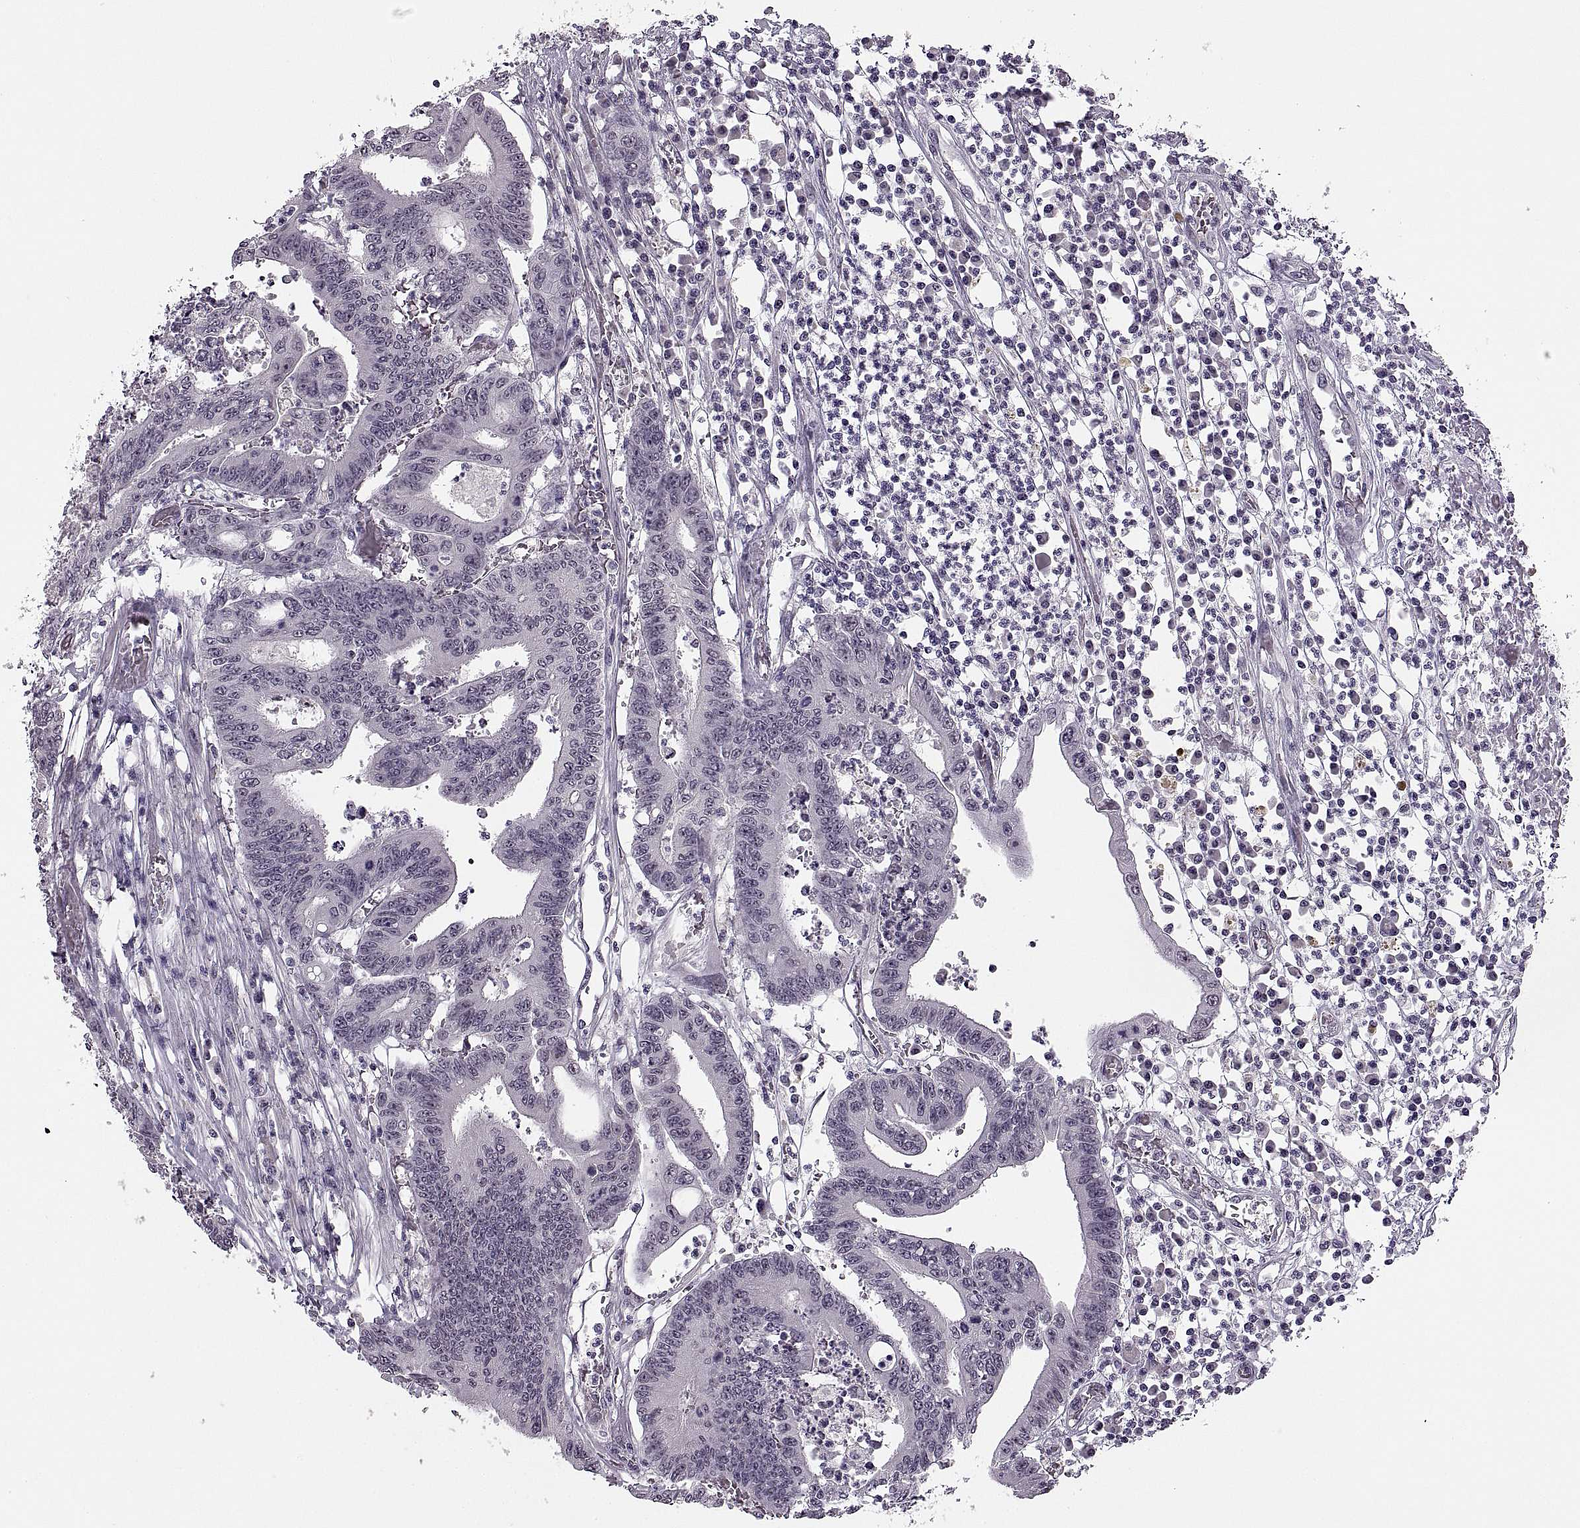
{"staining": {"intensity": "negative", "quantity": "none", "location": "none"}, "tissue": "colorectal cancer", "cell_type": "Tumor cells", "image_type": "cancer", "snomed": [{"axis": "morphology", "description": "Adenocarcinoma, NOS"}, {"axis": "topography", "description": "Rectum"}], "caption": "Immunohistochemistry (IHC) histopathology image of neoplastic tissue: adenocarcinoma (colorectal) stained with DAB shows no significant protein expression in tumor cells.", "gene": "PAGE5", "patient": {"sex": "male", "age": 54}}